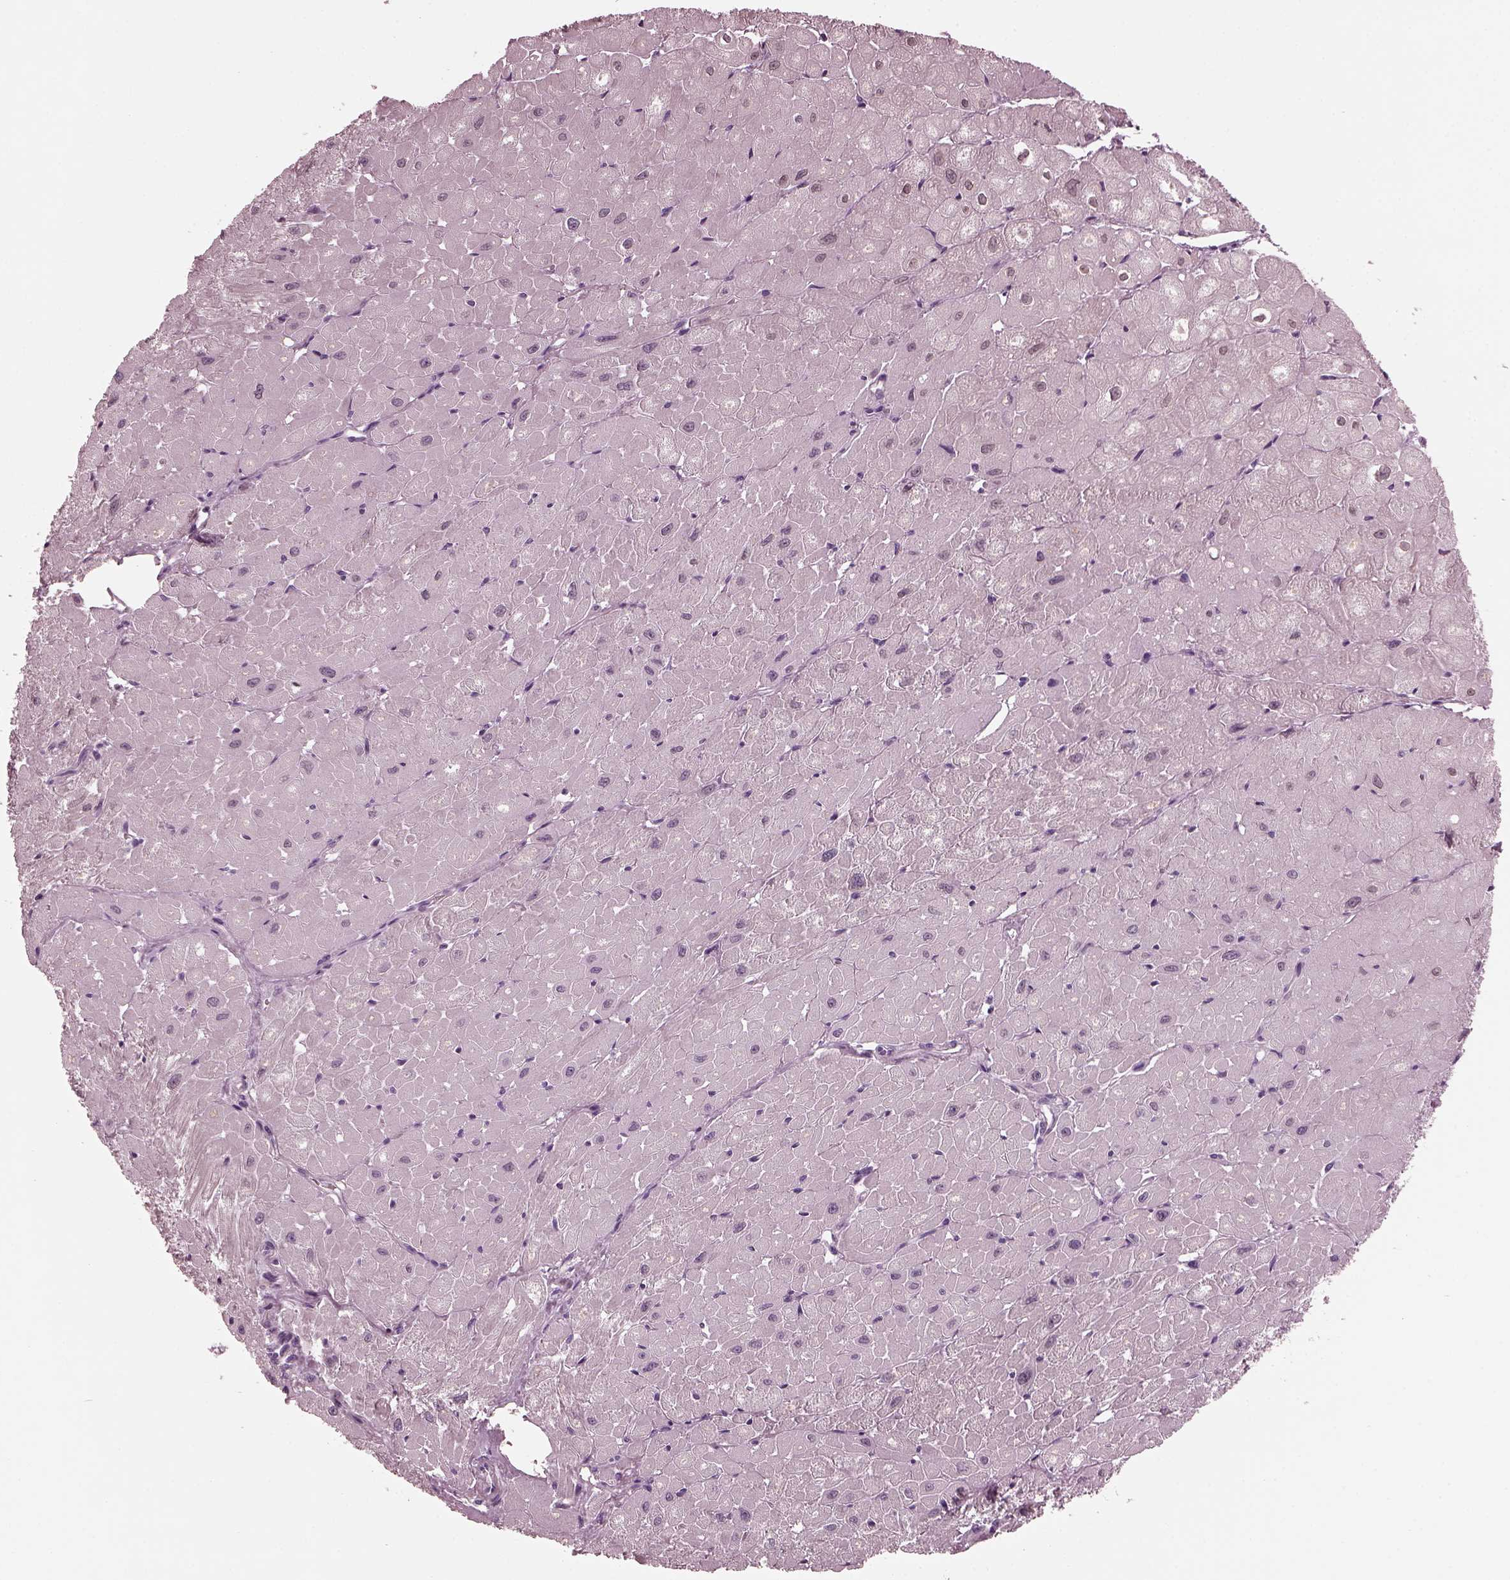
{"staining": {"intensity": "negative", "quantity": "none", "location": "none"}, "tissue": "heart muscle", "cell_type": "Cardiomyocytes", "image_type": "normal", "snomed": [{"axis": "morphology", "description": "Normal tissue, NOS"}, {"axis": "topography", "description": "Heart"}], "caption": "Protein analysis of unremarkable heart muscle reveals no significant expression in cardiomyocytes.", "gene": "MIB2", "patient": {"sex": "male", "age": 62}}